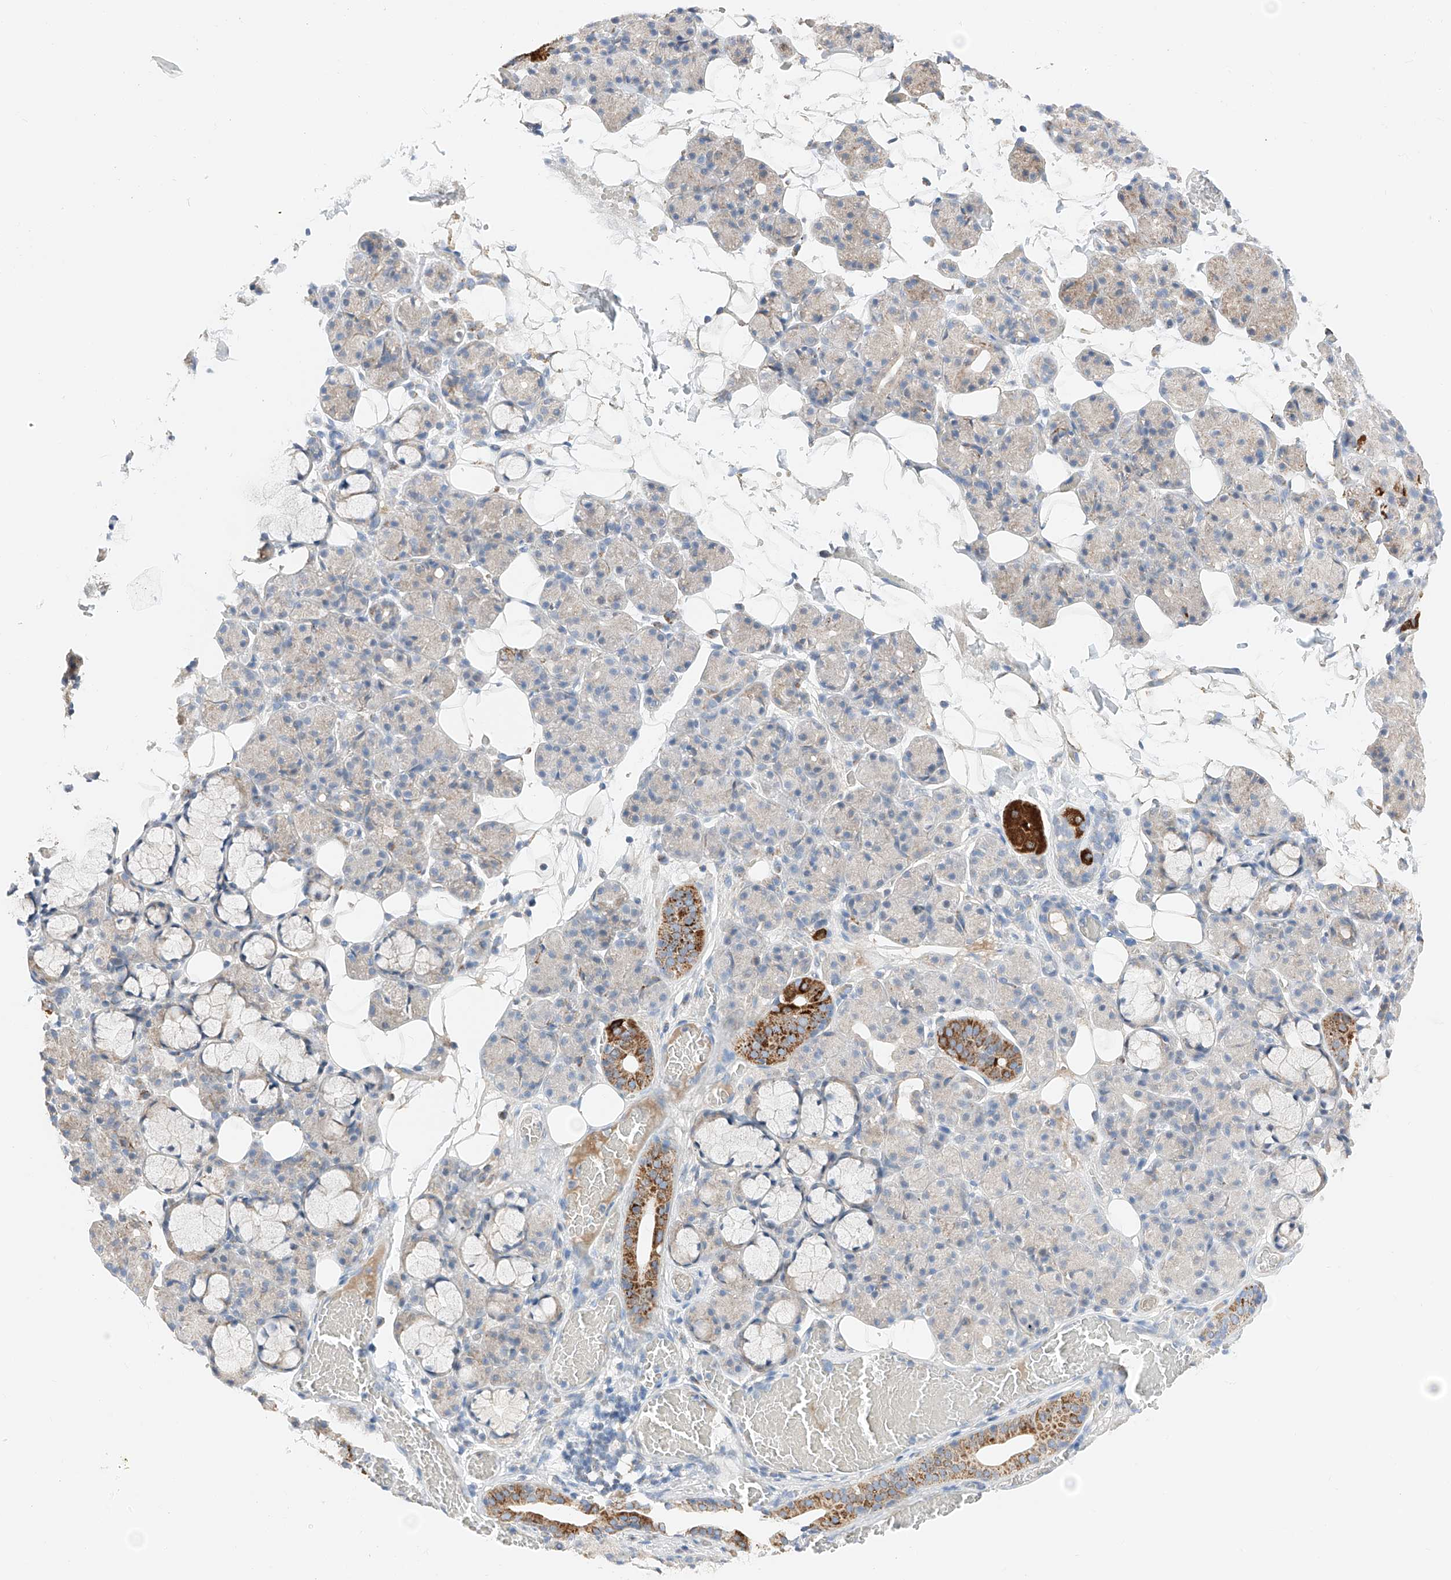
{"staining": {"intensity": "strong", "quantity": "<25%", "location": "cytoplasmic/membranous"}, "tissue": "salivary gland", "cell_type": "Glandular cells", "image_type": "normal", "snomed": [{"axis": "morphology", "description": "Normal tissue, NOS"}, {"axis": "topography", "description": "Salivary gland"}], "caption": "Protein expression analysis of normal human salivary gland reveals strong cytoplasmic/membranous staining in approximately <25% of glandular cells.", "gene": "MRAP", "patient": {"sex": "male", "age": 63}}